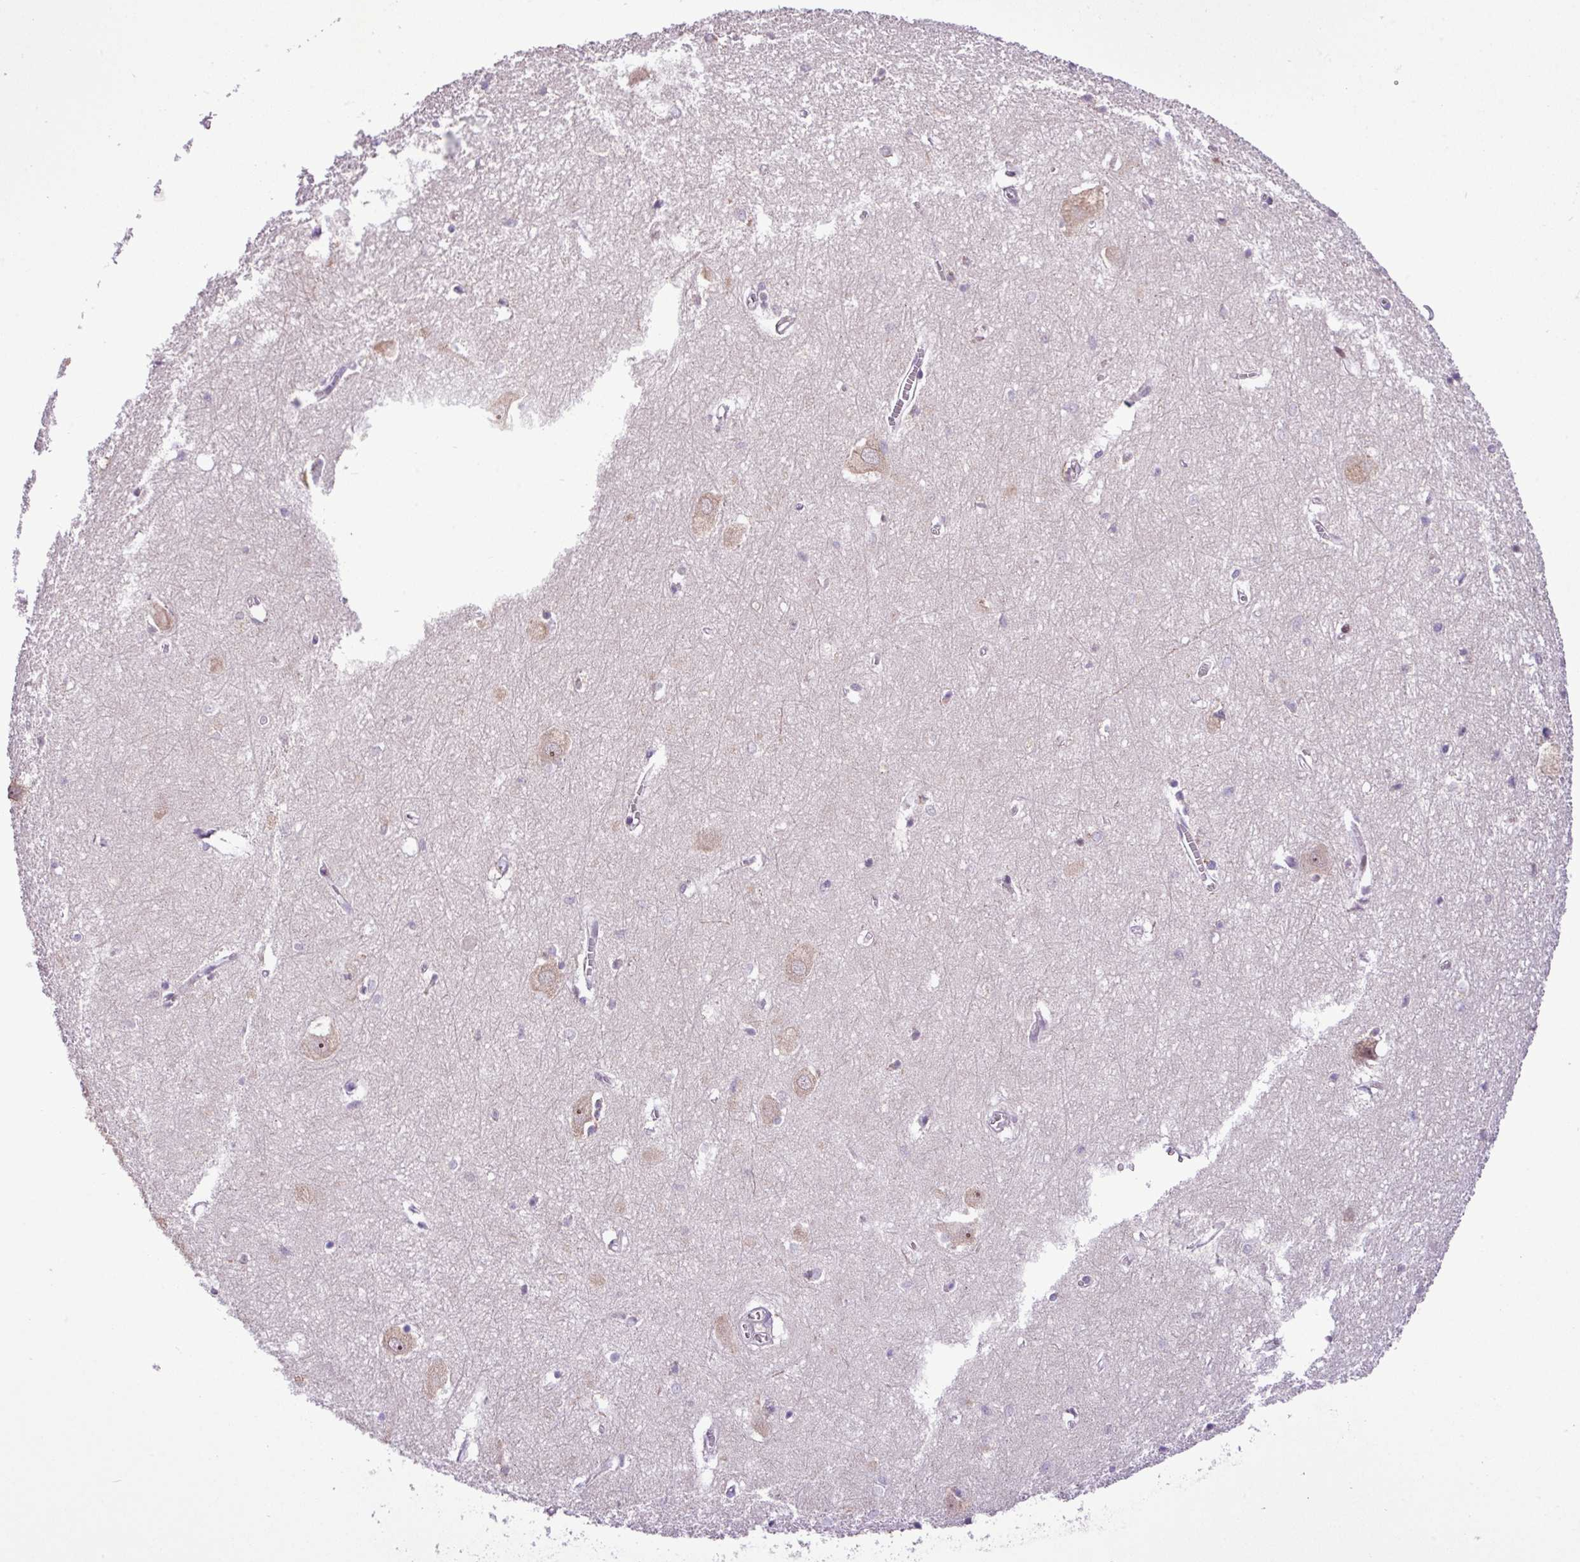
{"staining": {"intensity": "negative", "quantity": "none", "location": "none"}, "tissue": "hippocampus", "cell_type": "Glial cells", "image_type": "normal", "snomed": [{"axis": "morphology", "description": "Normal tissue, NOS"}, {"axis": "topography", "description": "Hippocampus"}], "caption": "Histopathology image shows no protein expression in glial cells of benign hippocampus. (DAB IHC with hematoxylin counter stain).", "gene": "ZNF354A", "patient": {"sex": "female", "age": 64}}